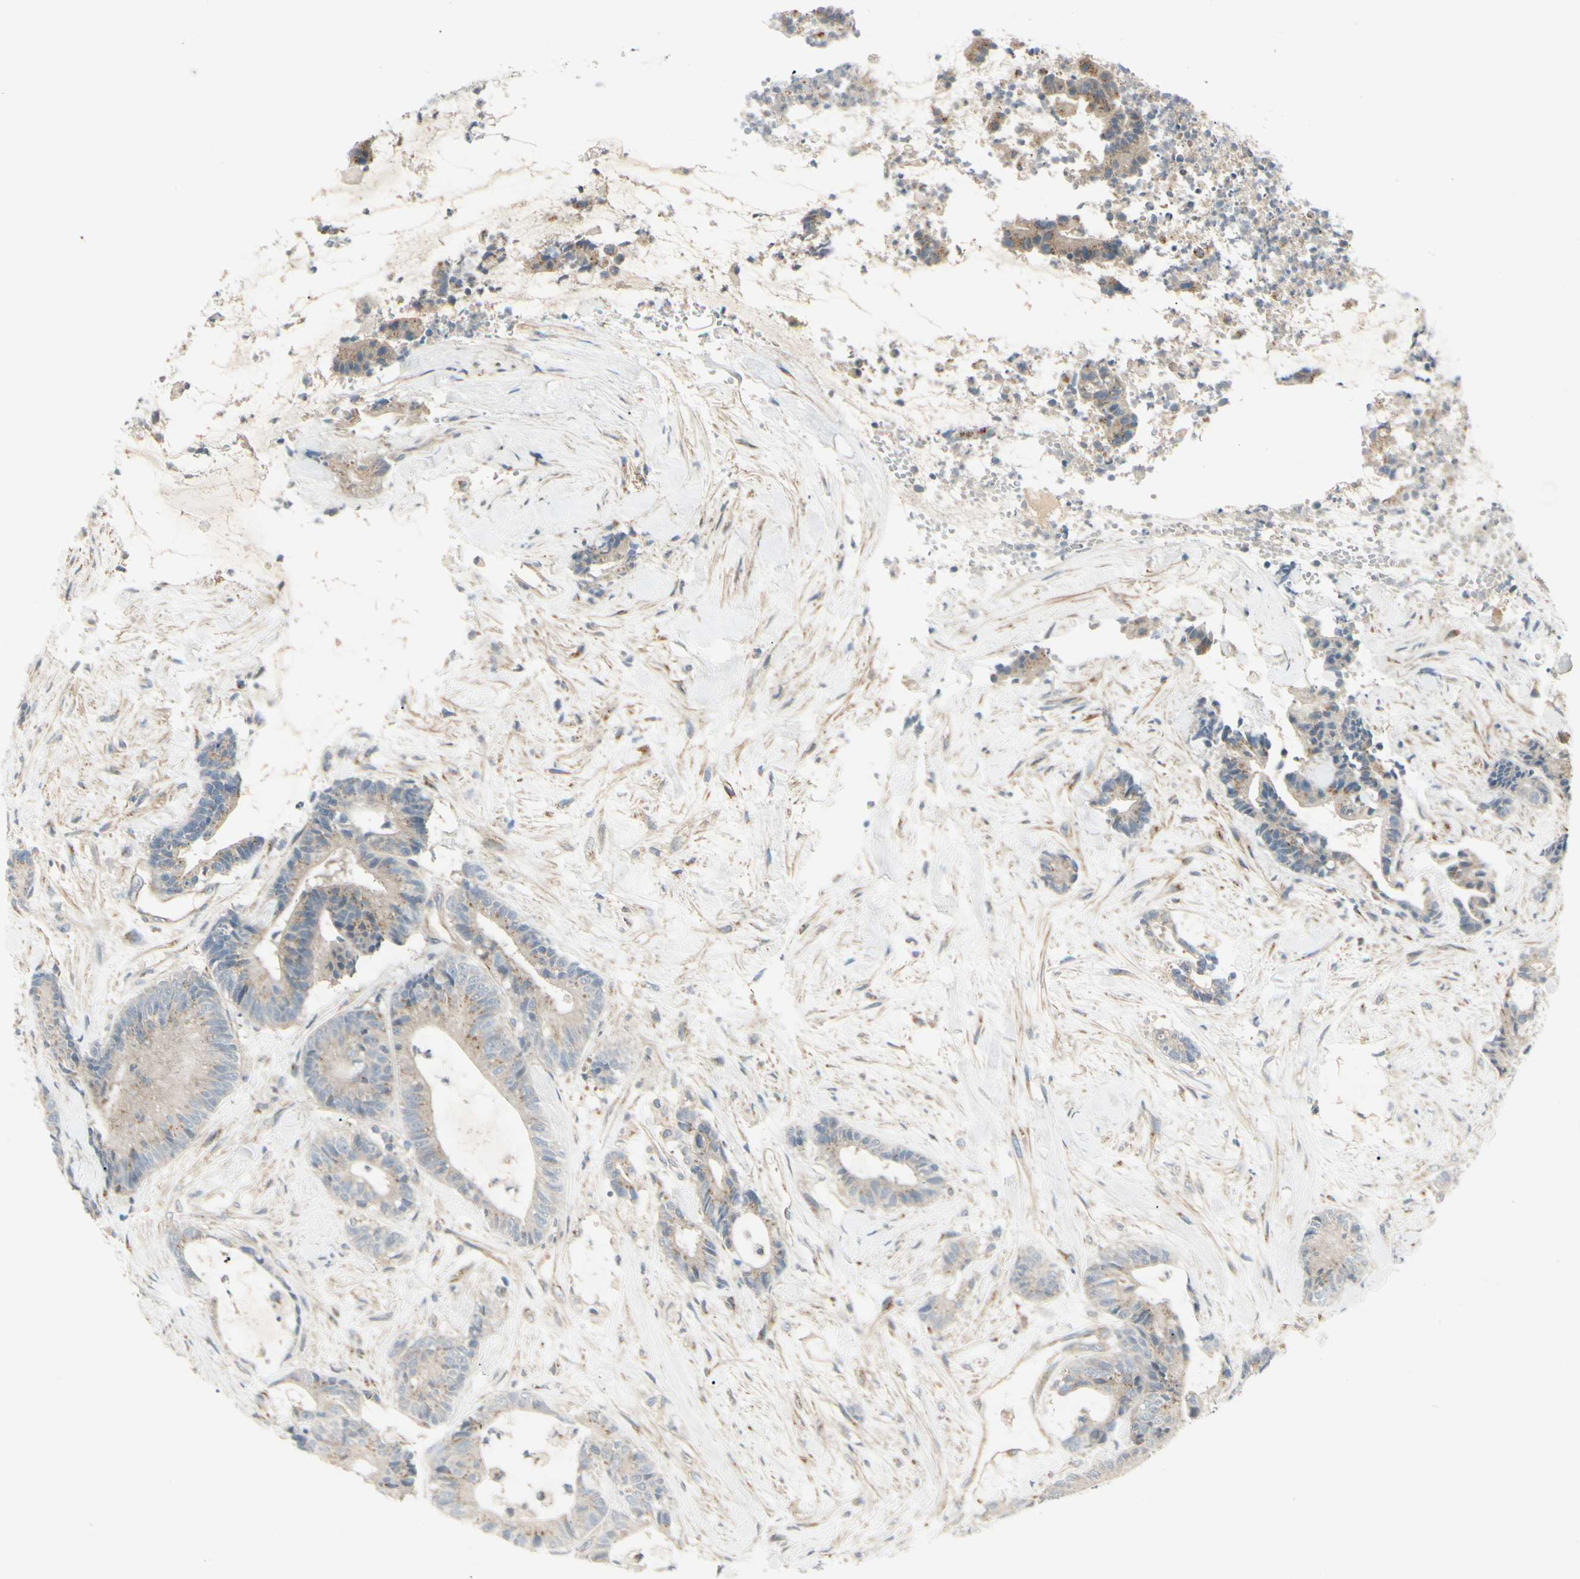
{"staining": {"intensity": "weak", "quantity": ">75%", "location": "cytoplasmic/membranous"}, "tissue": "colorectal cancer", "cell_type": "Tumor cells", "image_type": "cancer", "snomed": [{"axis": "morphology", "description": "Adenocarcinoma, NOS"}, {"axis": "topography", "description": "Colon"}], "caption": "A photomicrograph of human colorectal cancer (adenocarcinoma) stained for a protein reveals weak cytoplasmic/membranous brown staining in tumor cells.", "gene": "ABCA3", "patient": {"sex": "female", "age": 84}}